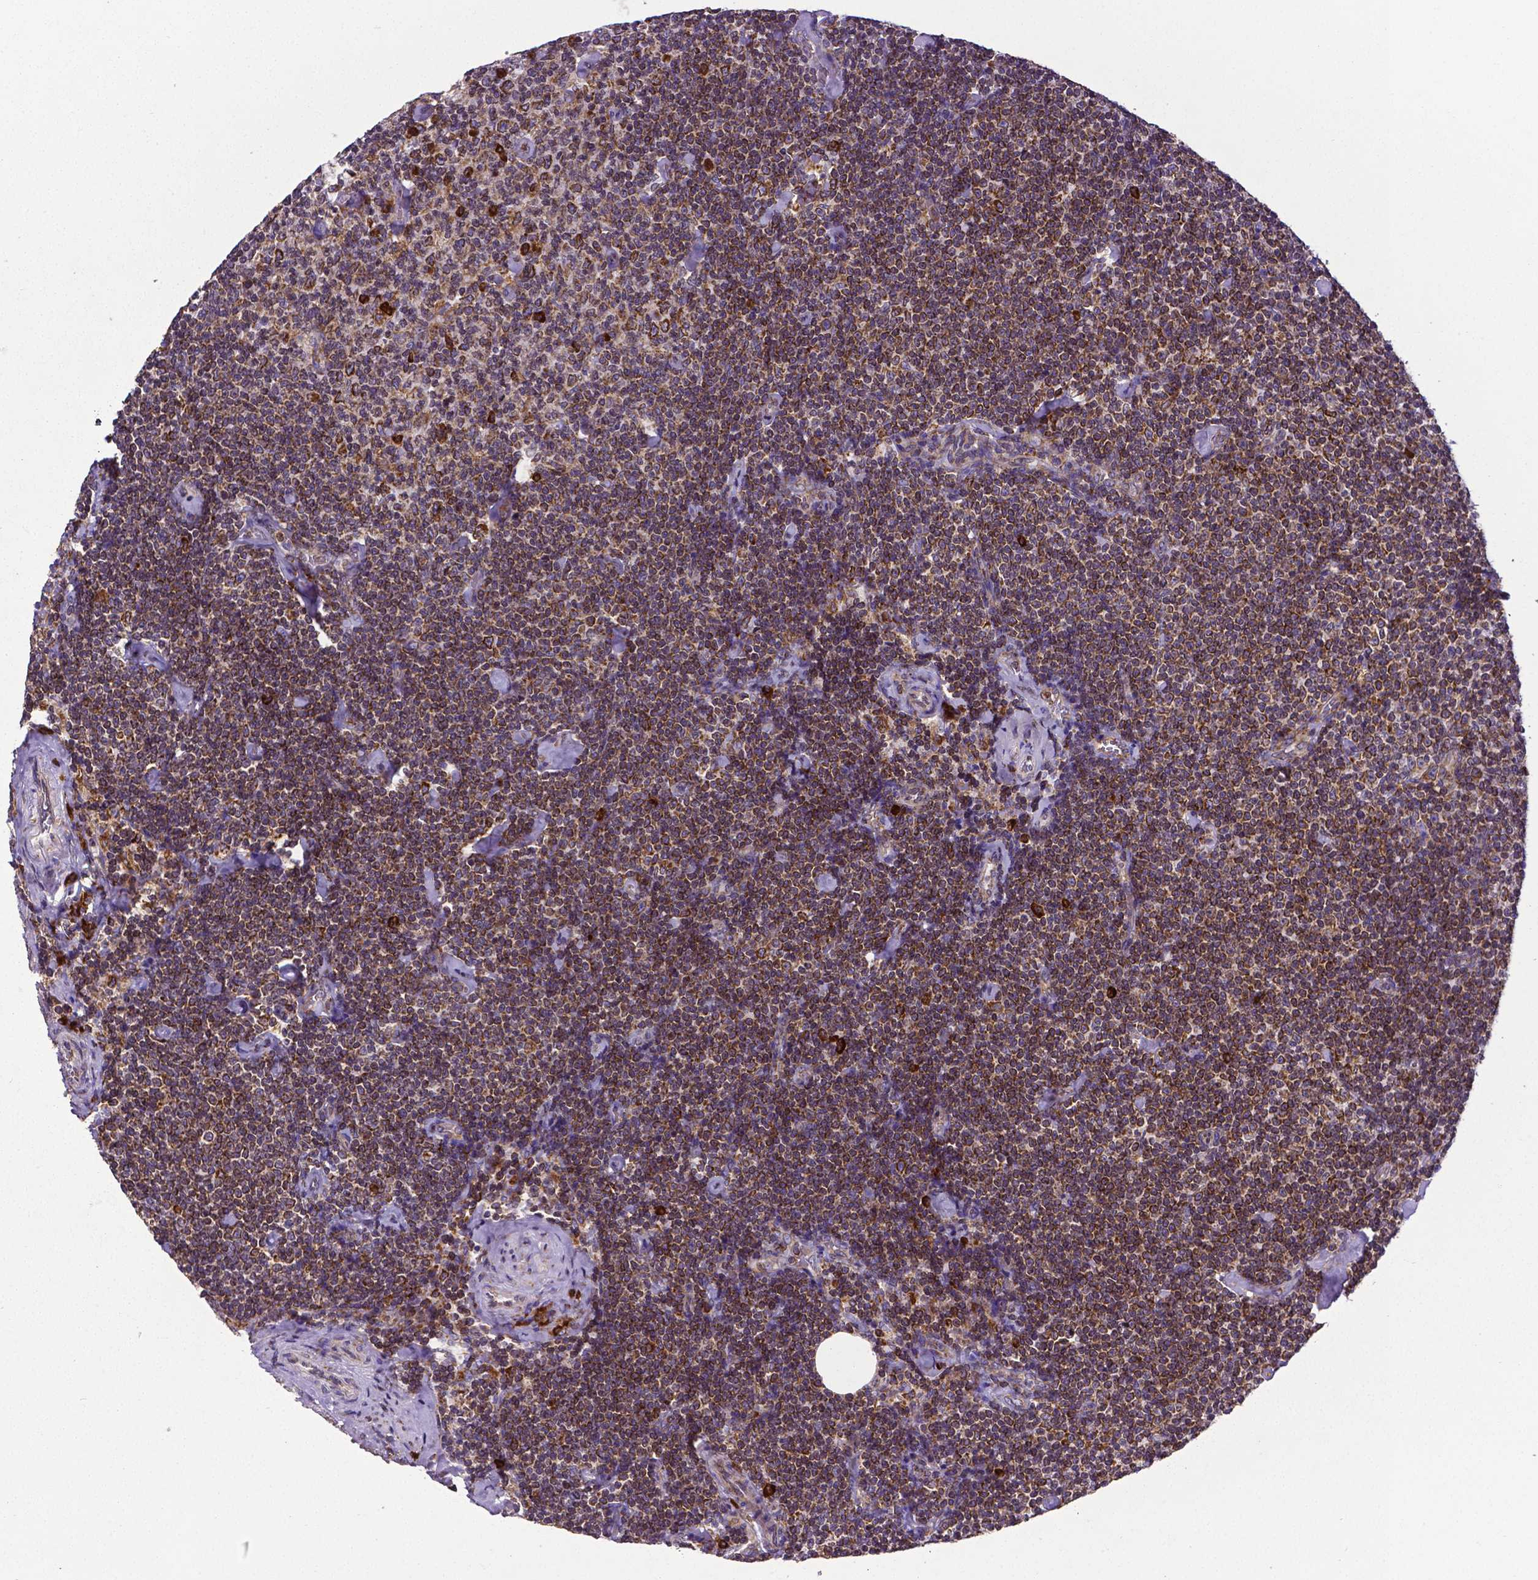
{"staining": {"intensity": "strong", "quantity": ">75%", "location": "cytoplasmic/membranous"}, "tissue": "lymphoma", "cell_type": "Tumor cells", "image_type": "cancer", "snomed": [{"axis": "morphology", "description": "Malignant lymphoma, non-Hodgkin's type, Low grade"}, {"axis": "topography", "description": "Lymph node"}], "caption": "Tumor cells display high levels of strong cytoplasmic/membranous staining in about >75% of cells in lymphoma.", "gene": "MTDH", "patient": {"sex": "male", "age": 81}}